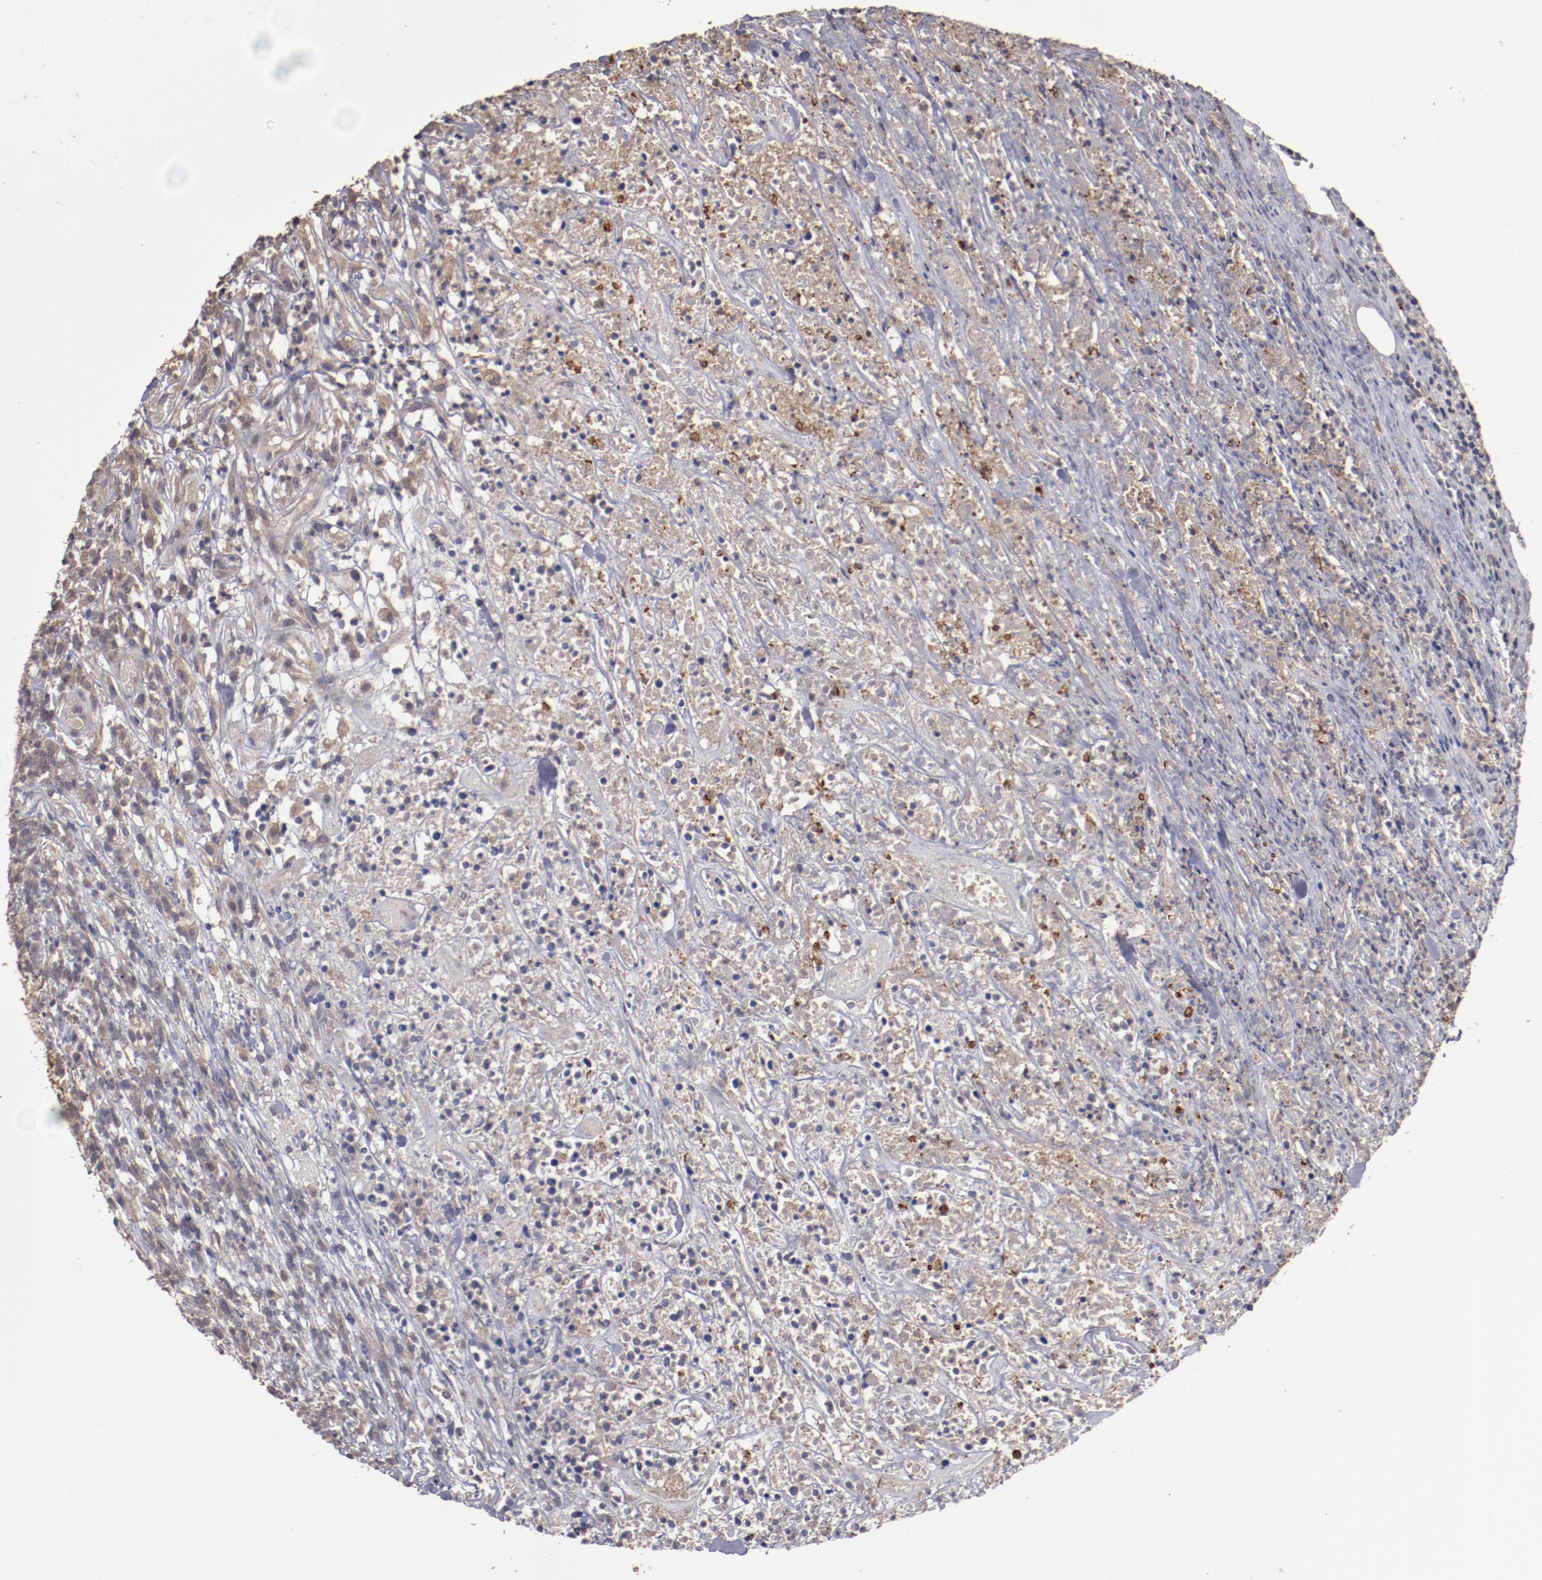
{"staining": {"intensity": "weak", "quantity": ">75%", "location": "cytoplasmic/membranous"}, "tissue": "lymphoma", "cell_type": "Tumor cells", "image_type": "cancer", "snomed": [{"axis": "morphology", "description": "Malignant lymphoma, non-Hodgkin's type, High grade"}, {"axis": "topography", "description": "Lymph node"}], "caption": "IHC staining of high-grade malignant lymphoma, non-Hodgkin's type, which demonstrates low levels of weak cytoplasmic/membranous staining in about >75% of tumor cells indicating weak cytoplasmic/membranous protein expression. The staining was performed using DAB (brown) for protein detection and nuclei were counterstained in hematoxylin (blue).", "gene": "LRRC75B", "patient": {"sex": "female", "age": 73}}